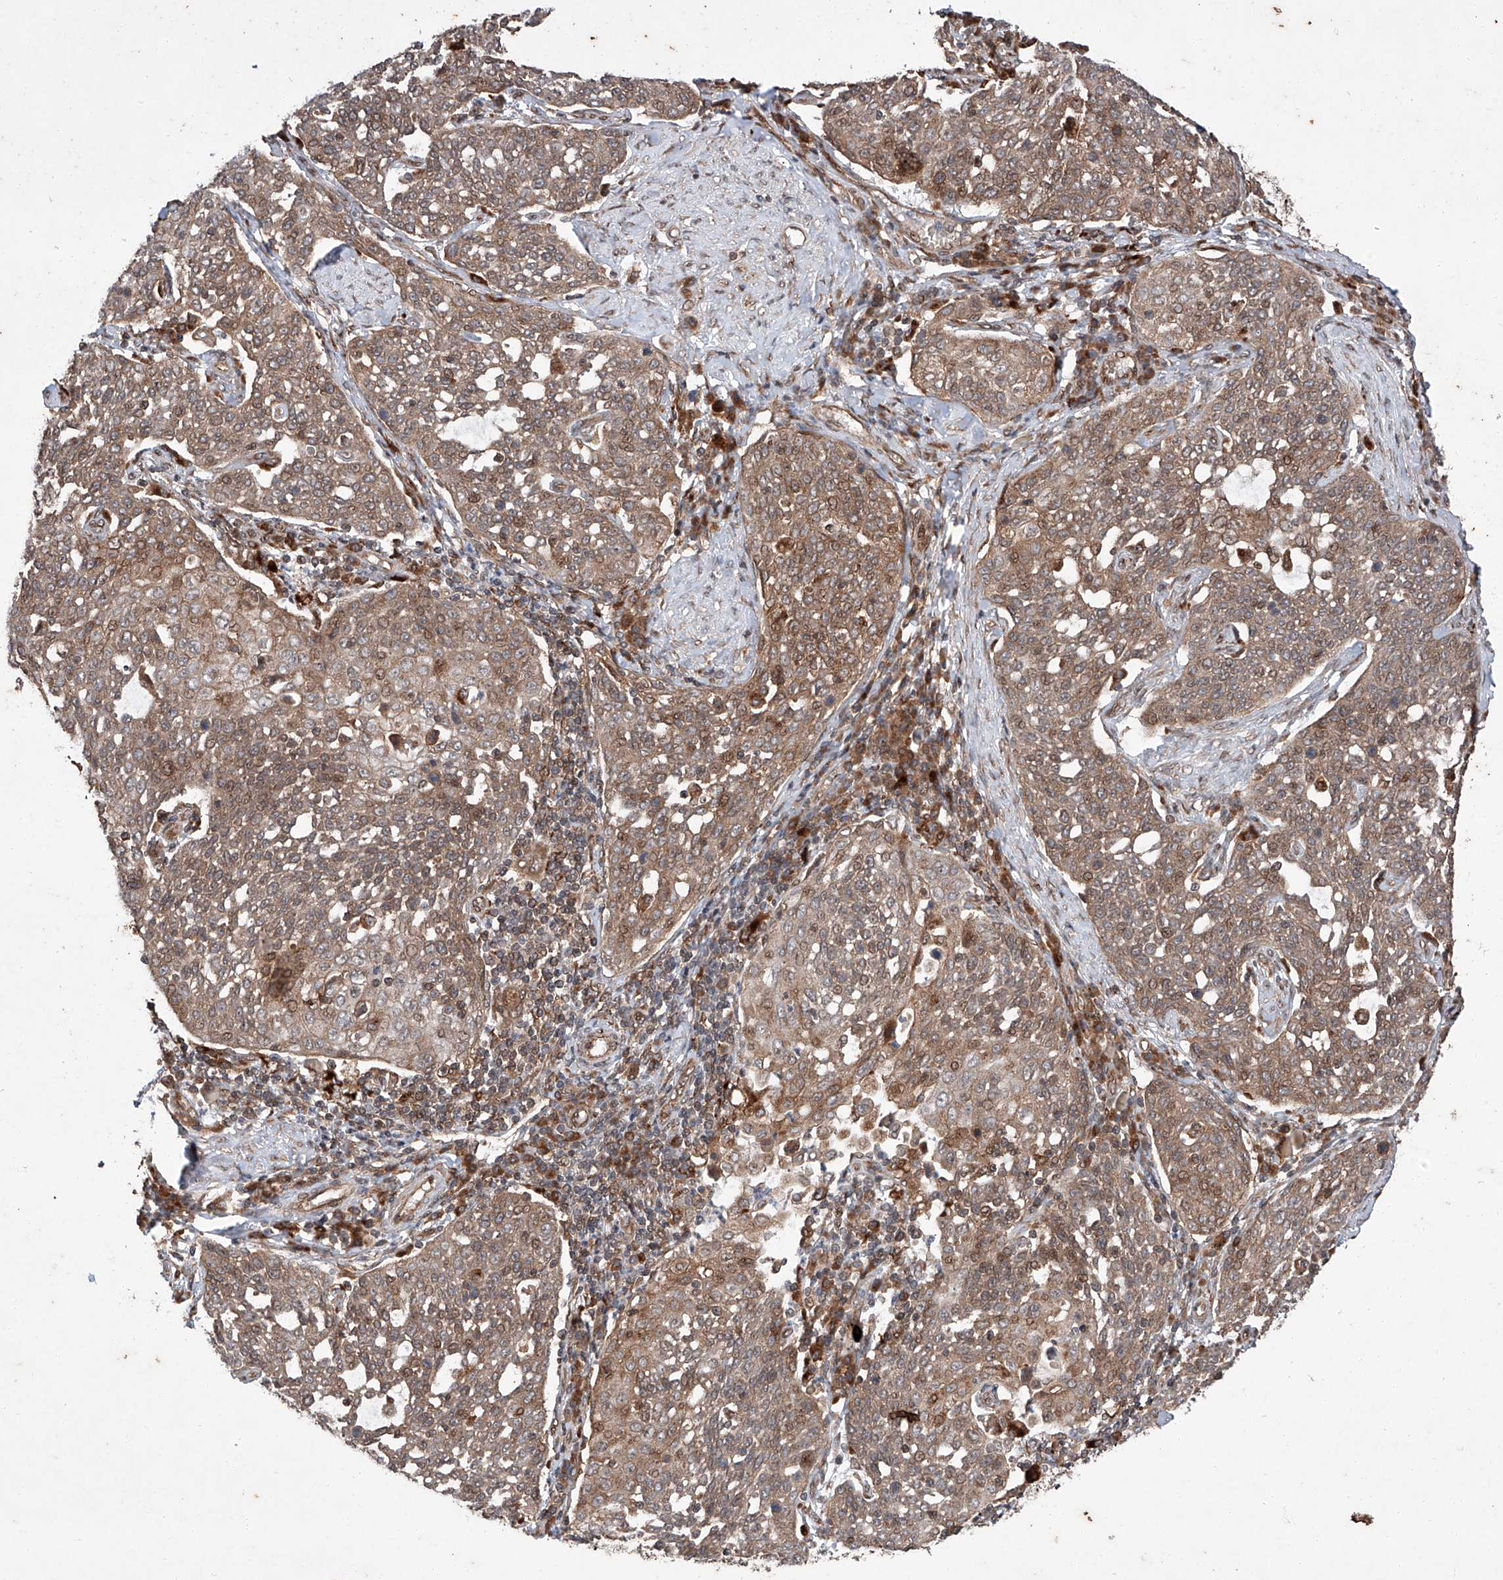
{"staining": {"intensity": "moderate", "quantity": ">75%", "location": "cytoplasmic/membranous"}, "tissue": "cervical cancer", "cell_type": "Tumor cells", "image_type": "cancer", "snomed": [{"axis": "morphology", "description": "Squamous cell carcinoma, NOS"}, {"axis": "topography", "description": "Cervix"}], "caption": "The micrograph displays staining of squamous cell carcinoma (cervical), revealing moderate cytoplasmic/membranous protein staining (brown color) within tumor cells. (Brightfield microscopy of DAB IHC at high magnification).", "gene": "ZFP28", "patient": {"sex": "female", "age": 34}}